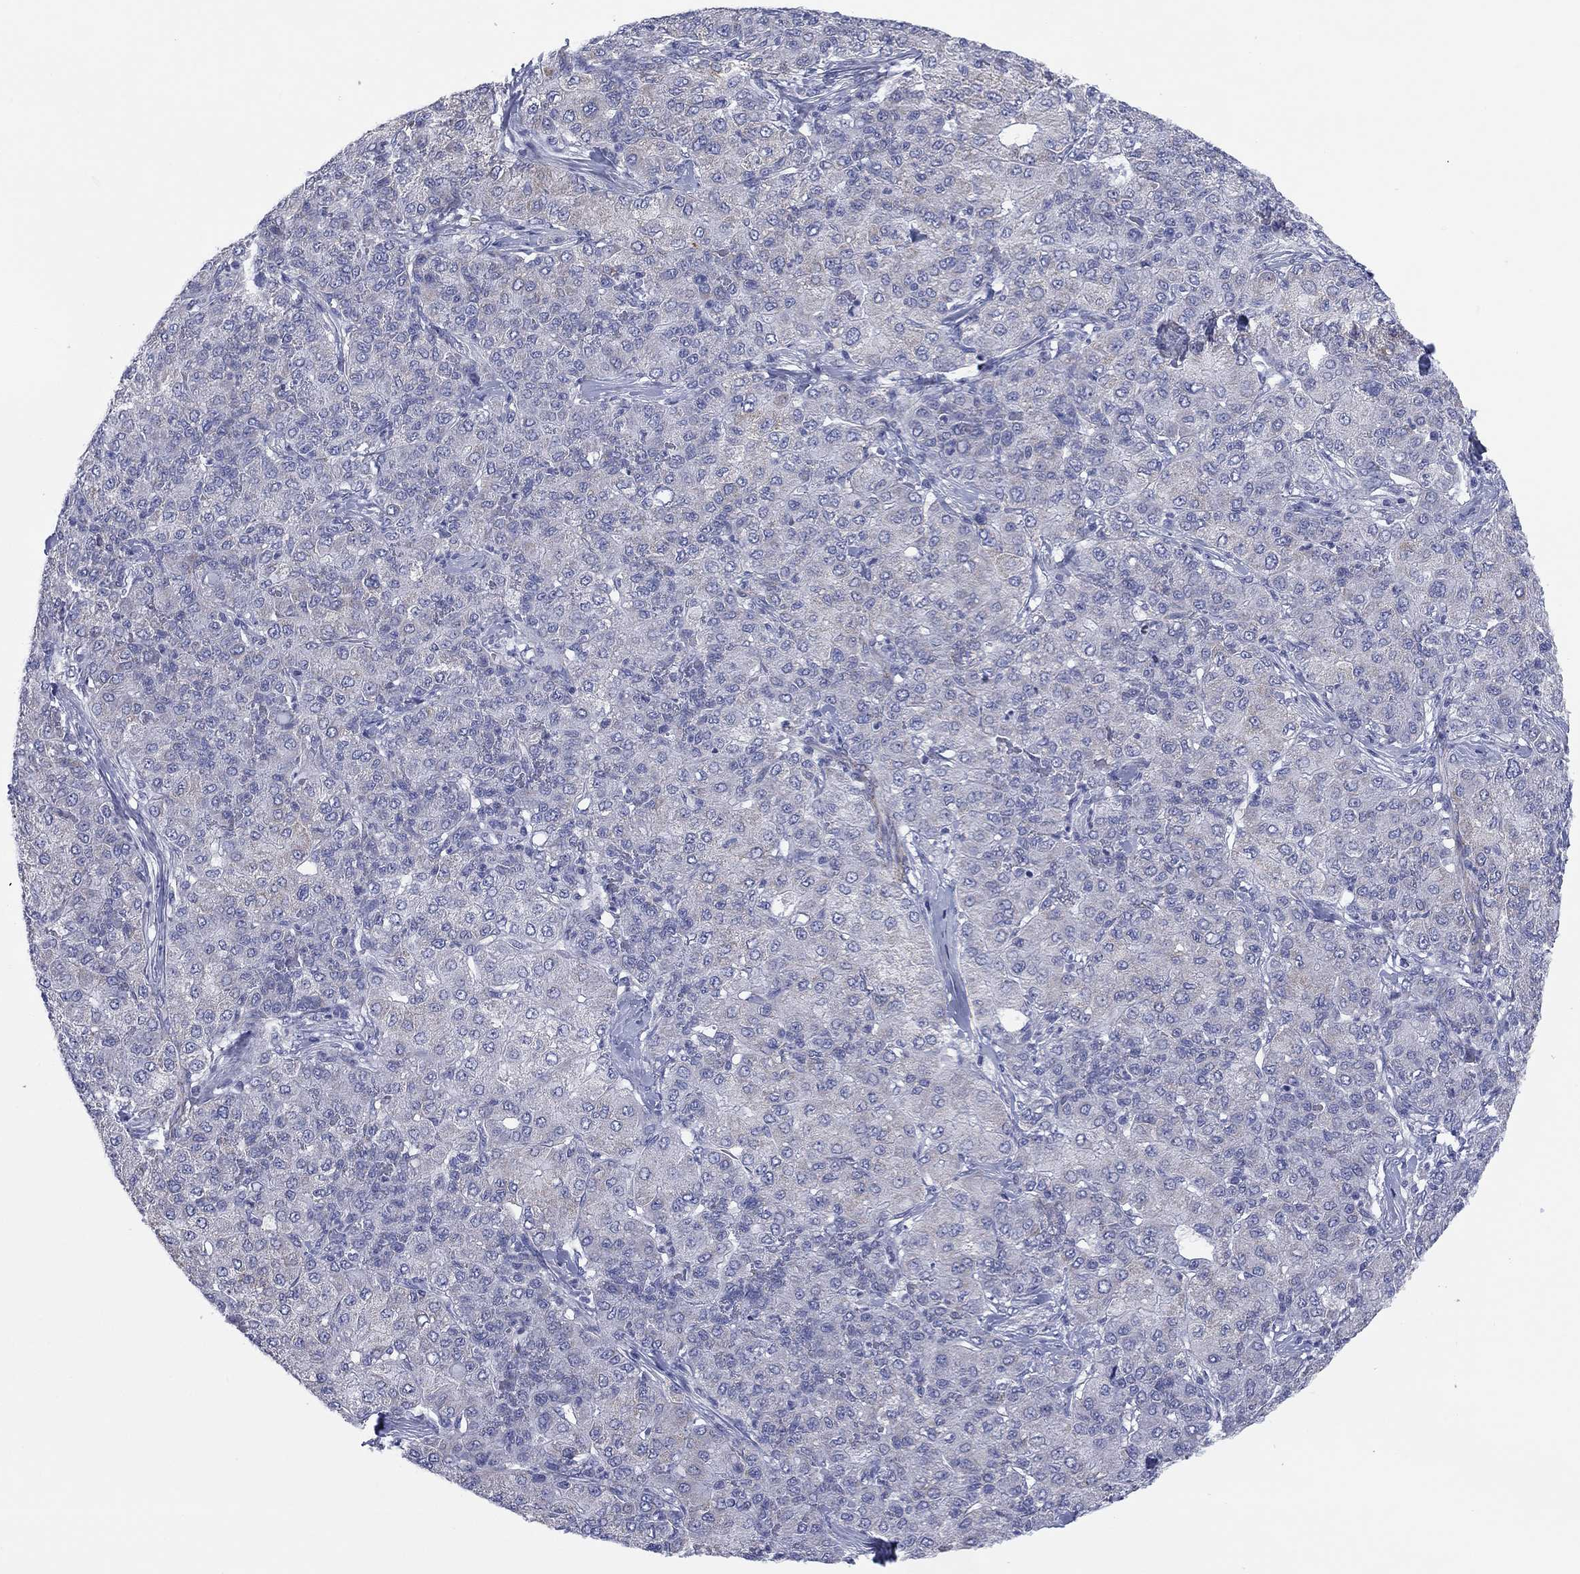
{"staining": {"intensity": "negative", "quantity": "none", "location": "none"}, "tissue": "liver cancer", "cell_type": "Tumor cells", "image_type": "cancer", "snomed": [{"axis": "morphology", "description": "Carcinoma, Hepatocellular, NOS"}, {"axis": "topography", "description": "Liver"}], "caption": "The histopathology image demonstrates no significant positivity in tumor cells of liver cancer (hepatocellular carcinoma).", "gene": "MGST3", "patient": {"sex": "male", "age": 65}}